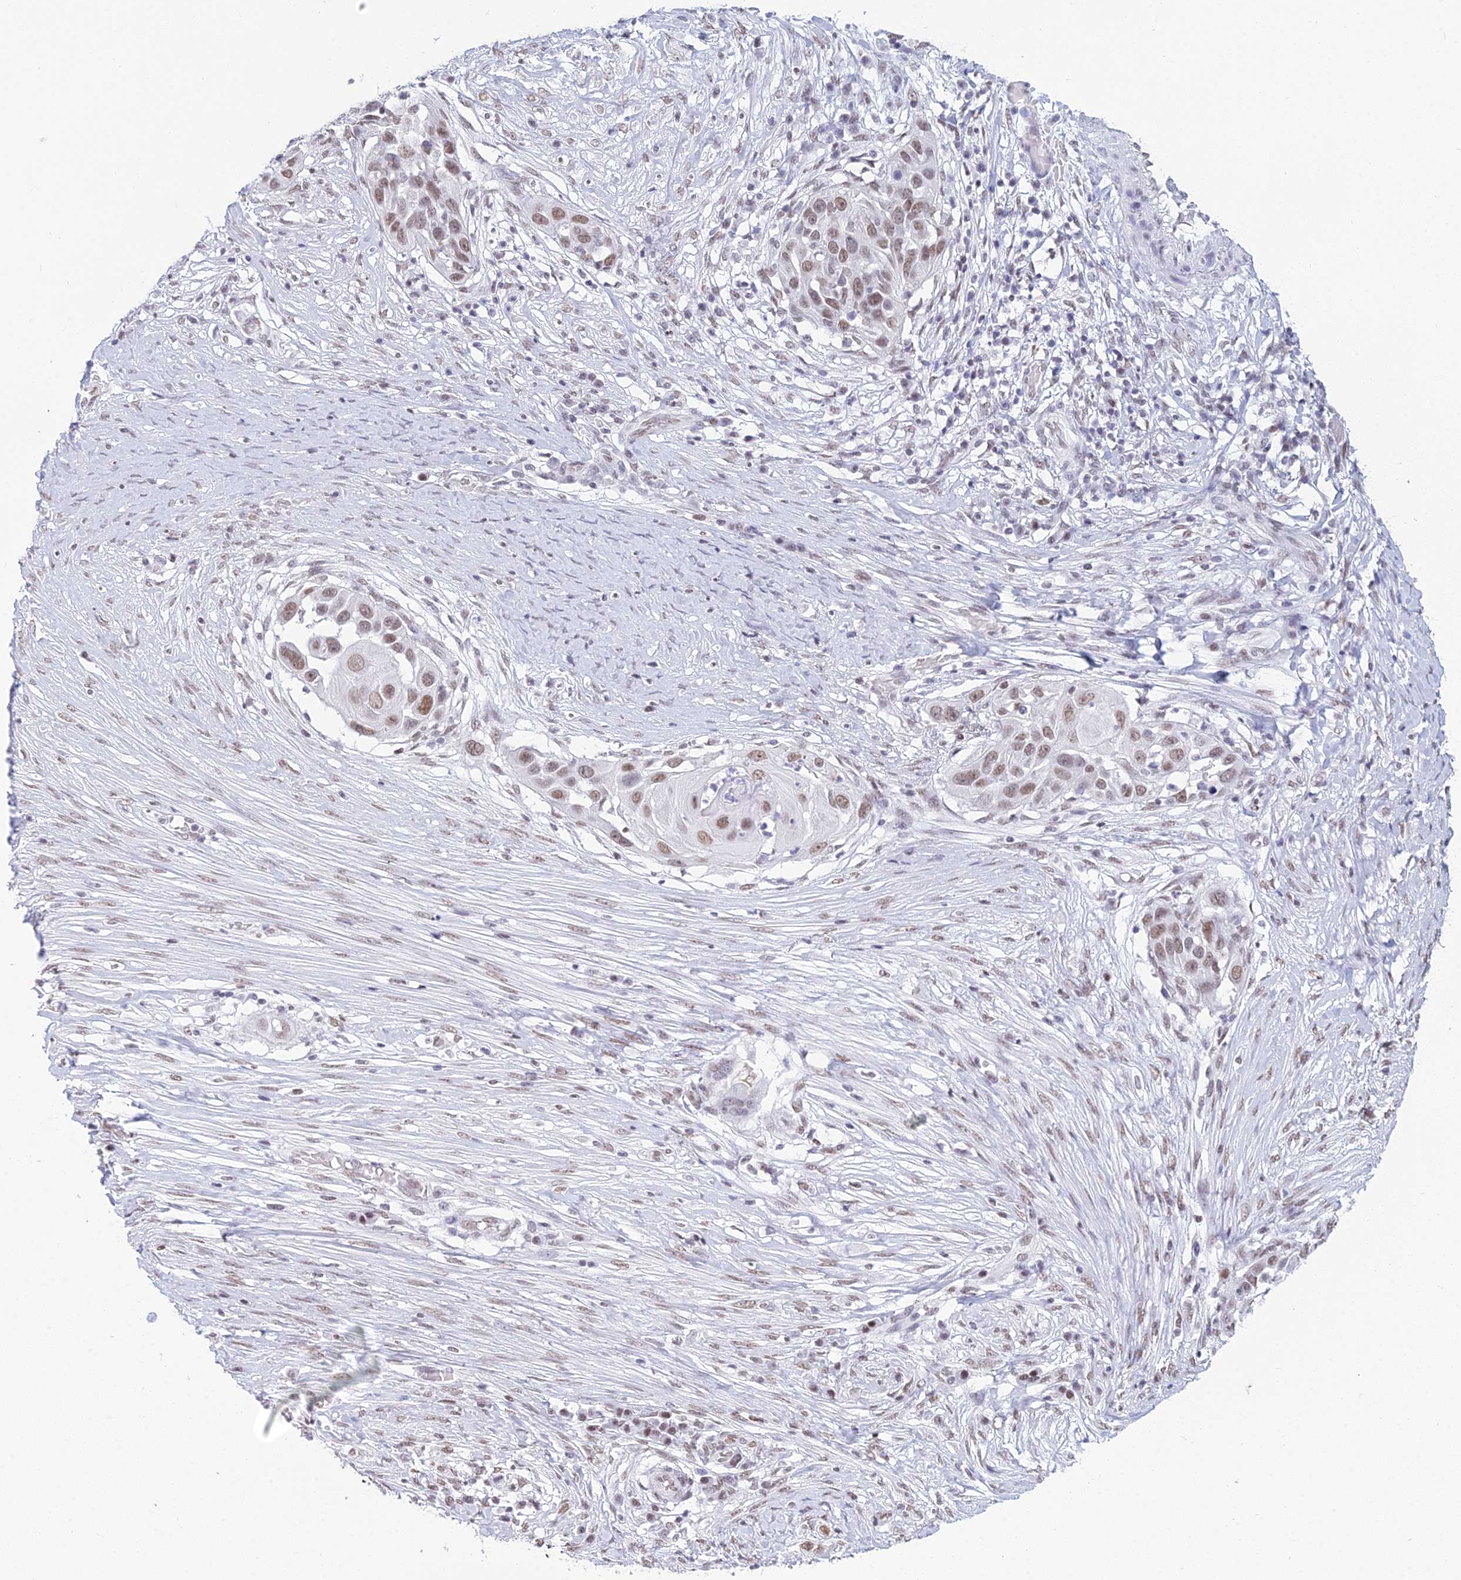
{"staining": {"intensity": "moderate", "quantity": ">75%", "location": "nuclear"}, "tissue": "skin cancer", "cell_type": "Tumor cells", "image_type": "cancer", "snomed": [{"axis": "morphology", "description": "Squamous cell carcinoma, NOS"}, {"axis": "topography", "description": "Skin"}], "caption": "IHC (DAB (3,3'-diaminobenzidine)) staining of skin cancer (squamous cell carcinoma) demonstrates moderate nuclear protein positivity in approximately >75% of tumor cells.", "gene": "CDC26", "patient": {"sex": "female", "age": 44}}